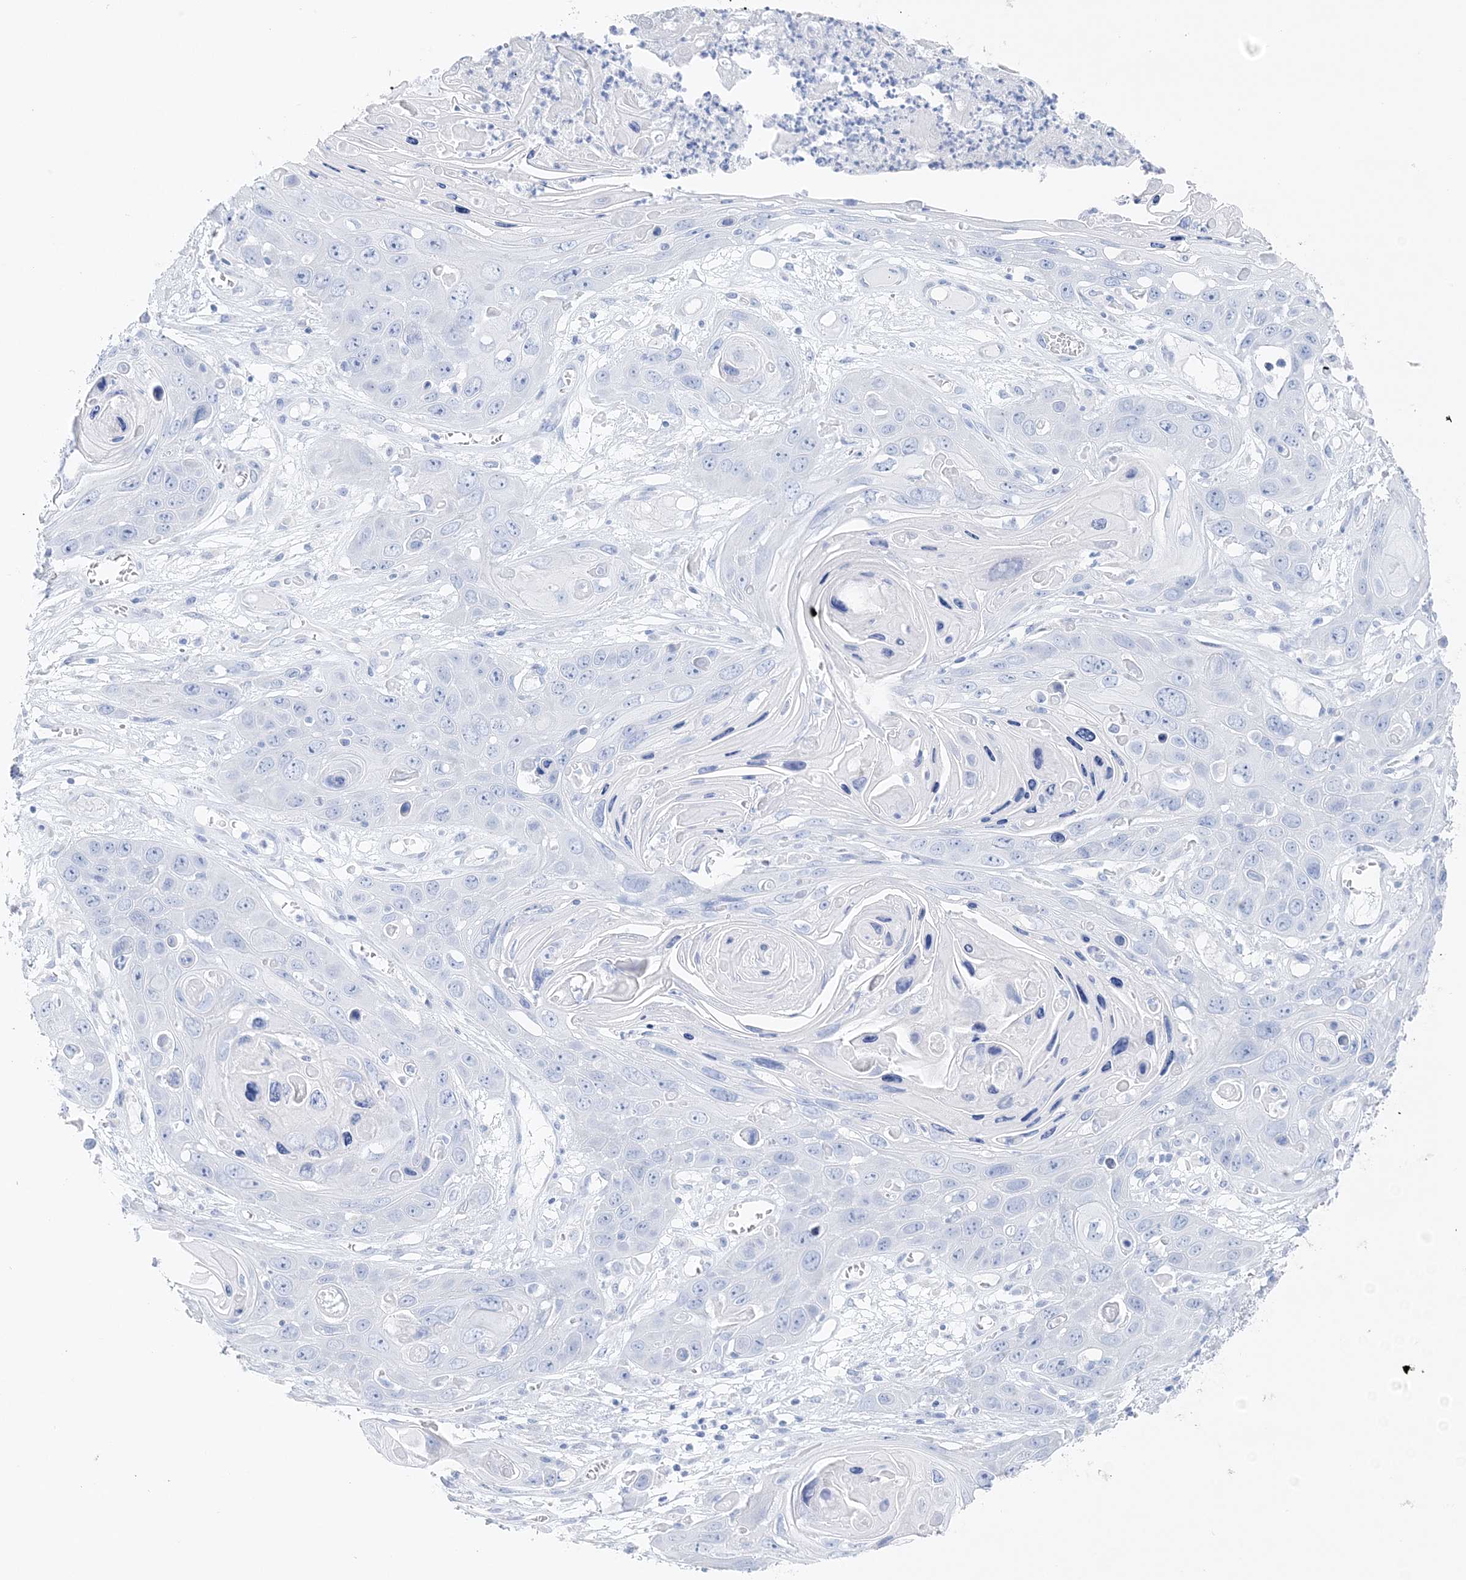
{"staining": {"intensity": "negative", "quantity": "none", "location": "none"}, "tissue": "skin cancer", "cell_type": "Tumor cells", "image_type": "cancer", "snomed": [{"axis": "morphology", "description": "Squamous cell carcinoma, NOS"}, {"axis": "topography", "description": "Skin"}], "caption": "Tumor cells show no significant protein staining in squamous cell carcinoma (skin).", "gene": "TSPYL6", "patient": {"sex": "male", "age": 55}}